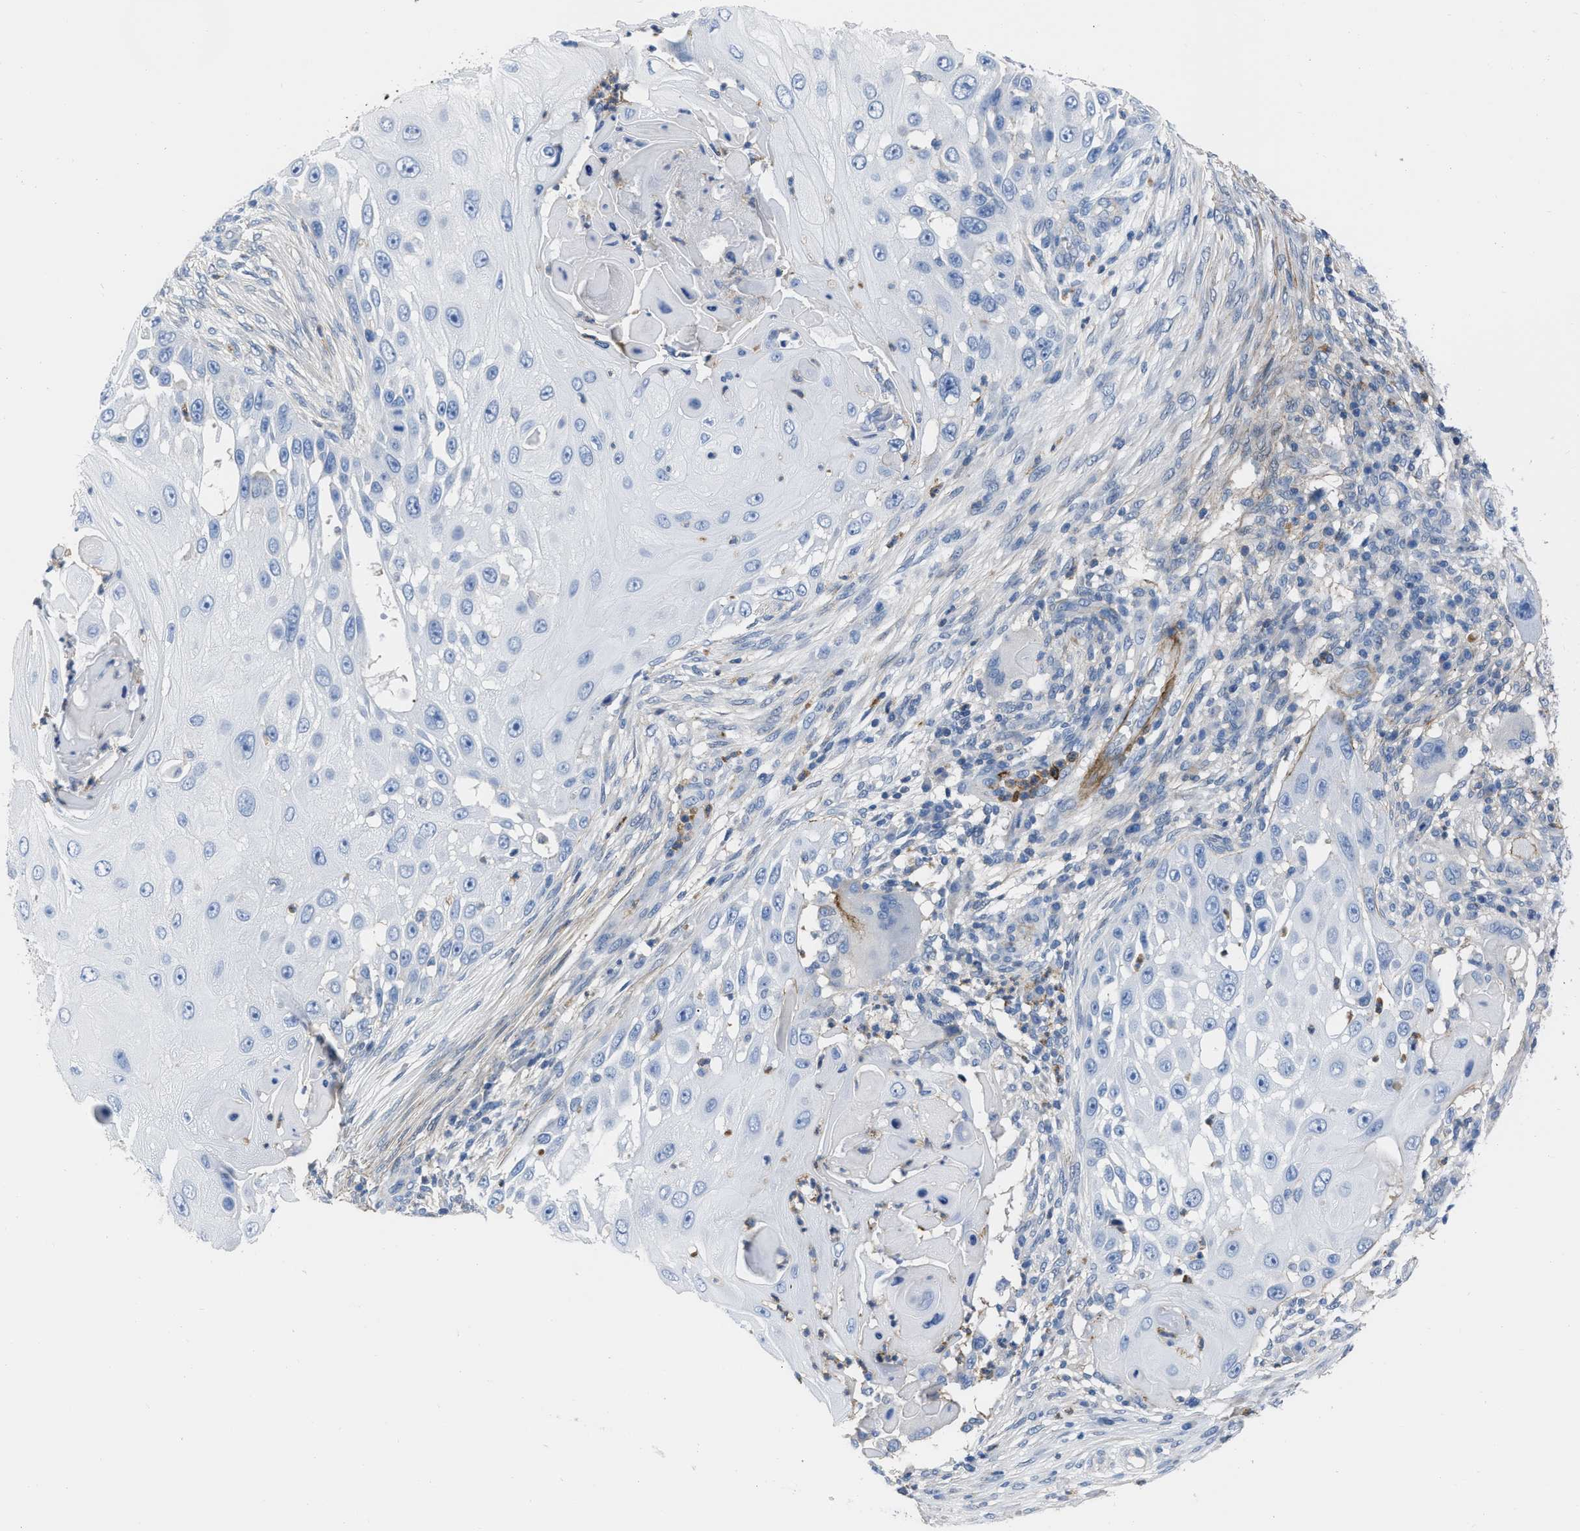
{"staining": {"intensity": "negative", "quantity": "none", "location": "none"}, "tissue": "skin cancer", "cell_type": "Tumor cells", "image_type": "cancer", "snomed": [{"axis": "morphology", "description": "Squamous cell carcinoma, NOS"}, {"axis": "topography", "description": "Skin"}], "caption": "IHC photomicrograph of neoplastic tissue: skin cancer stained with DAB exhibits no significant protein expression in tumor cells.", "gene": "PRMT2", "patient": {"sex": "female", "age": 44}}